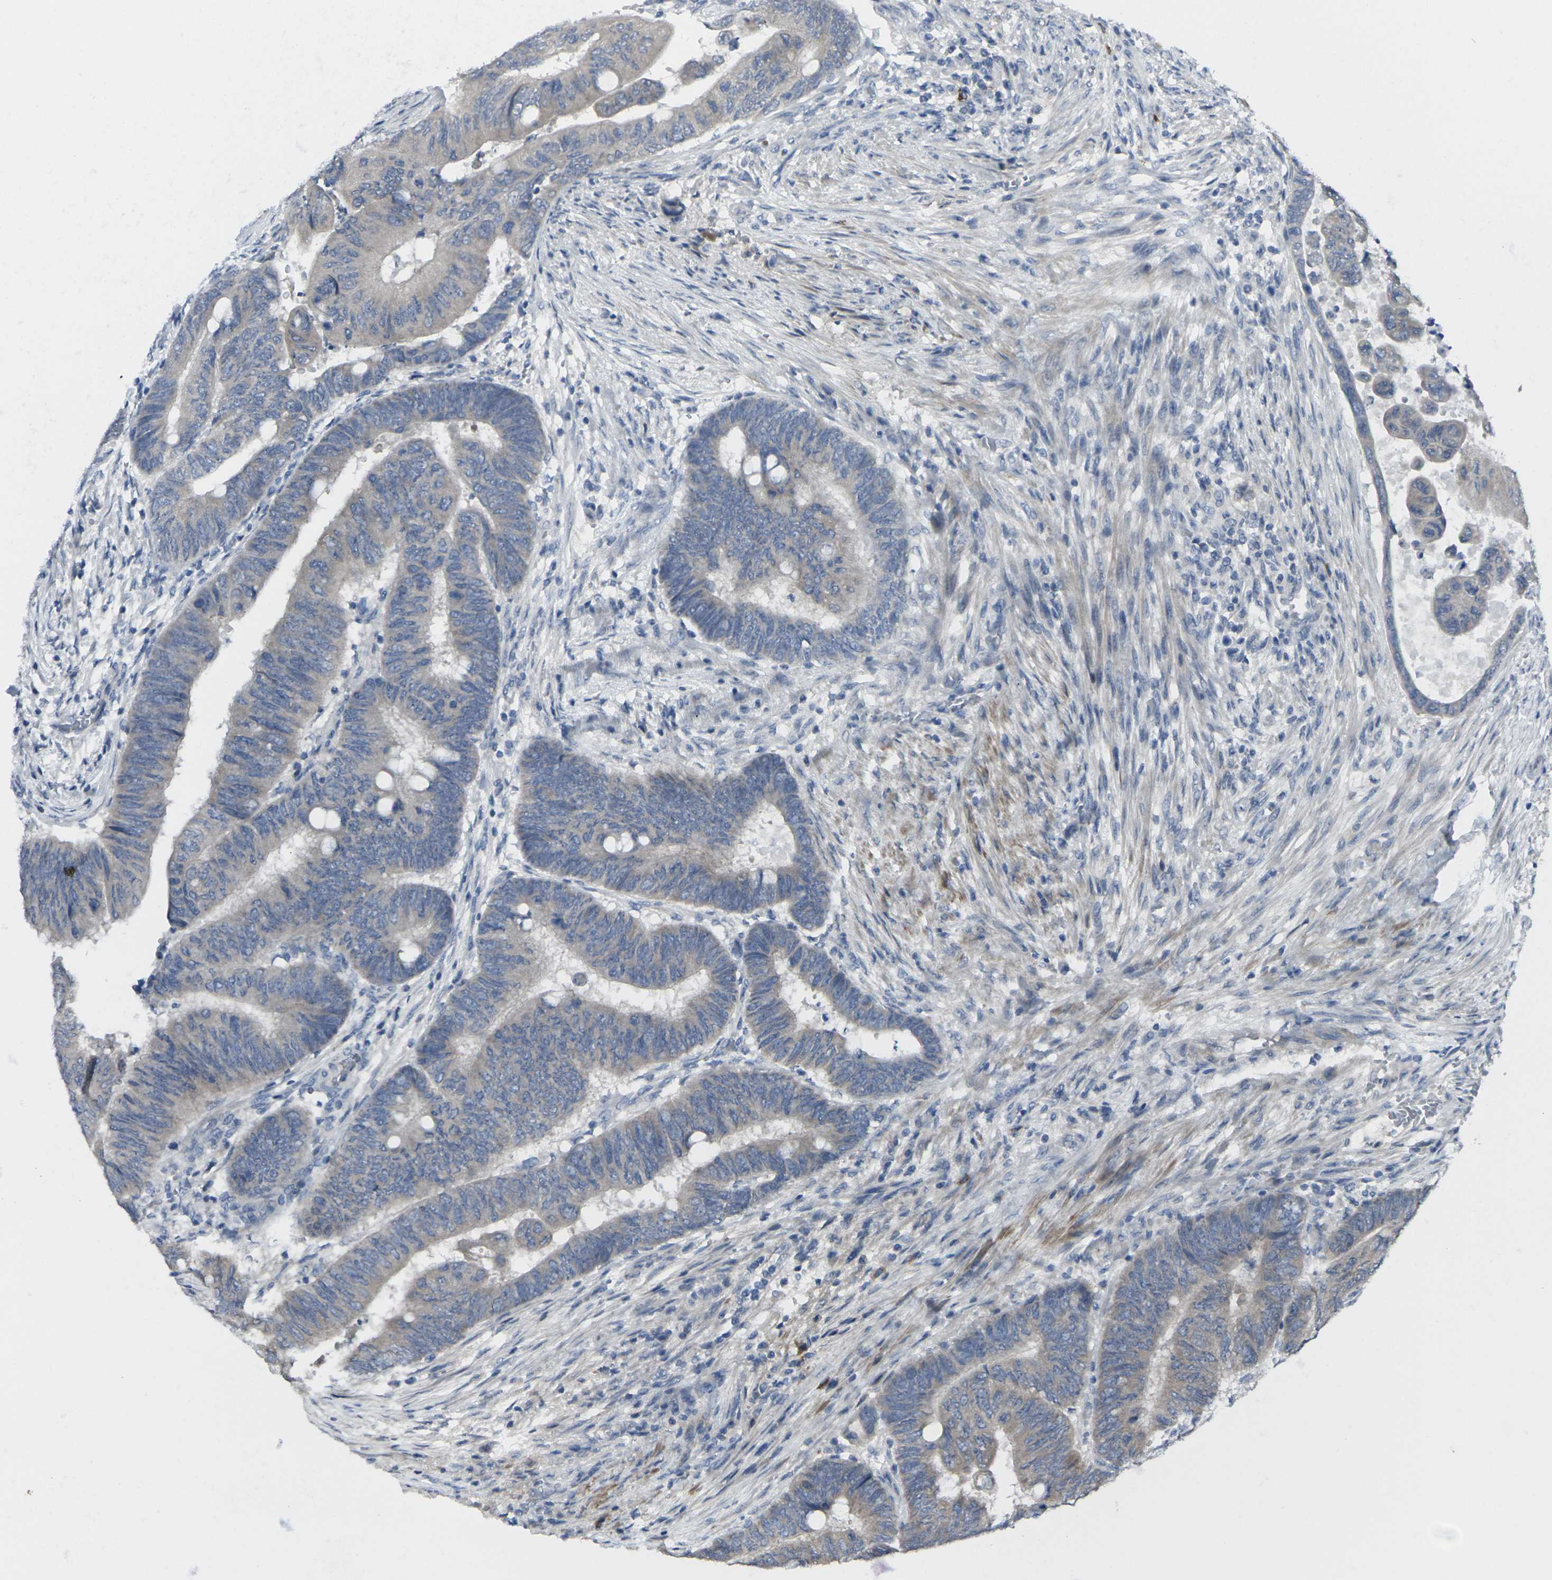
{"staining": {"intensity": "weak", "quantity": ">75%", "location": "cytoplasmic/membranous"}, "tissue": "colorectal cancer", "cell_type": "Tumor cells", "image_type": "cancer", "snomed": [{"axis": "morphology", "description": "Normal tissue, NOS"}, {"axis": "morphology", "description": "Adenocarcinoma, NOS"}, {"axis": "topography", "description": "Rectum"}, {"axis": "topography", "description": "Peripheral nerve tissue"}], "caption": "IHC (DAB (3,3'-diaminobenzidine)) staining of human adenocarcinoma (colorectal) demonstrates weak cytoplasmic/membranous protein staining in approximately >75% of tumor cells.", "gene": "CCR10", "patient": {"sex": "male", "age": 92}}